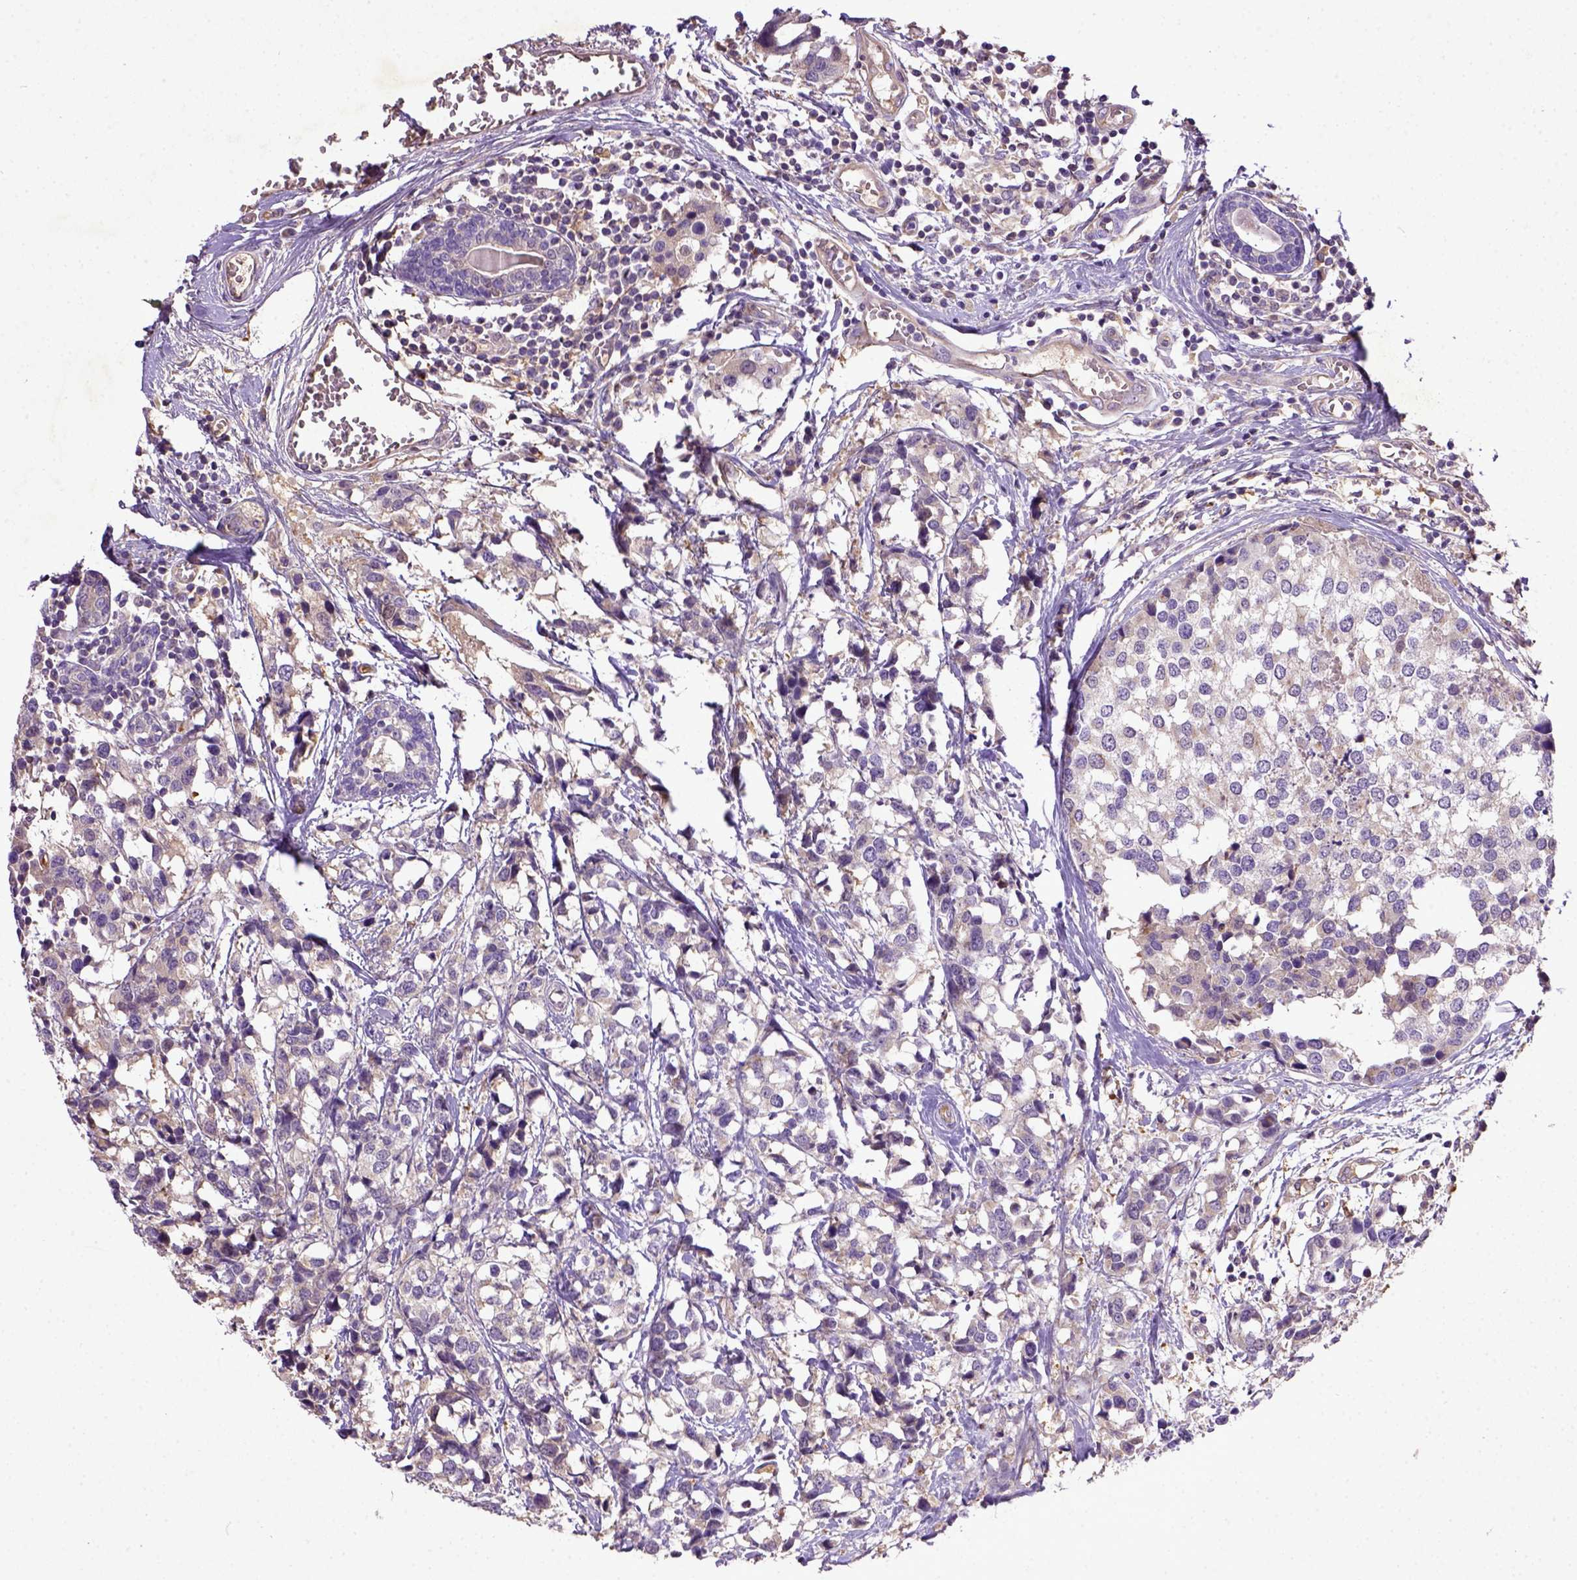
{"staining": {"intensity": "weak", "quantity": "25%-75%", "location": "cytoplasmic/membranous"}, "tissue": "breast cancer", "cell_type": "Tumor cells", "image_type": "cancer", "snomed": [{"axis": "morphology", "description": "Lobular carcinoma"}, {"axis": "topography", "description": "Breast"}], "caption": "Weak cytoplasmic/membranous positivity for a protein is identified in approximately 25%-75% of tumor cells of breast cancer (lobular carcinoma) using IHC.", "gene": "DEPDC1B", "patient": {"sex": "female", "age": 59}}